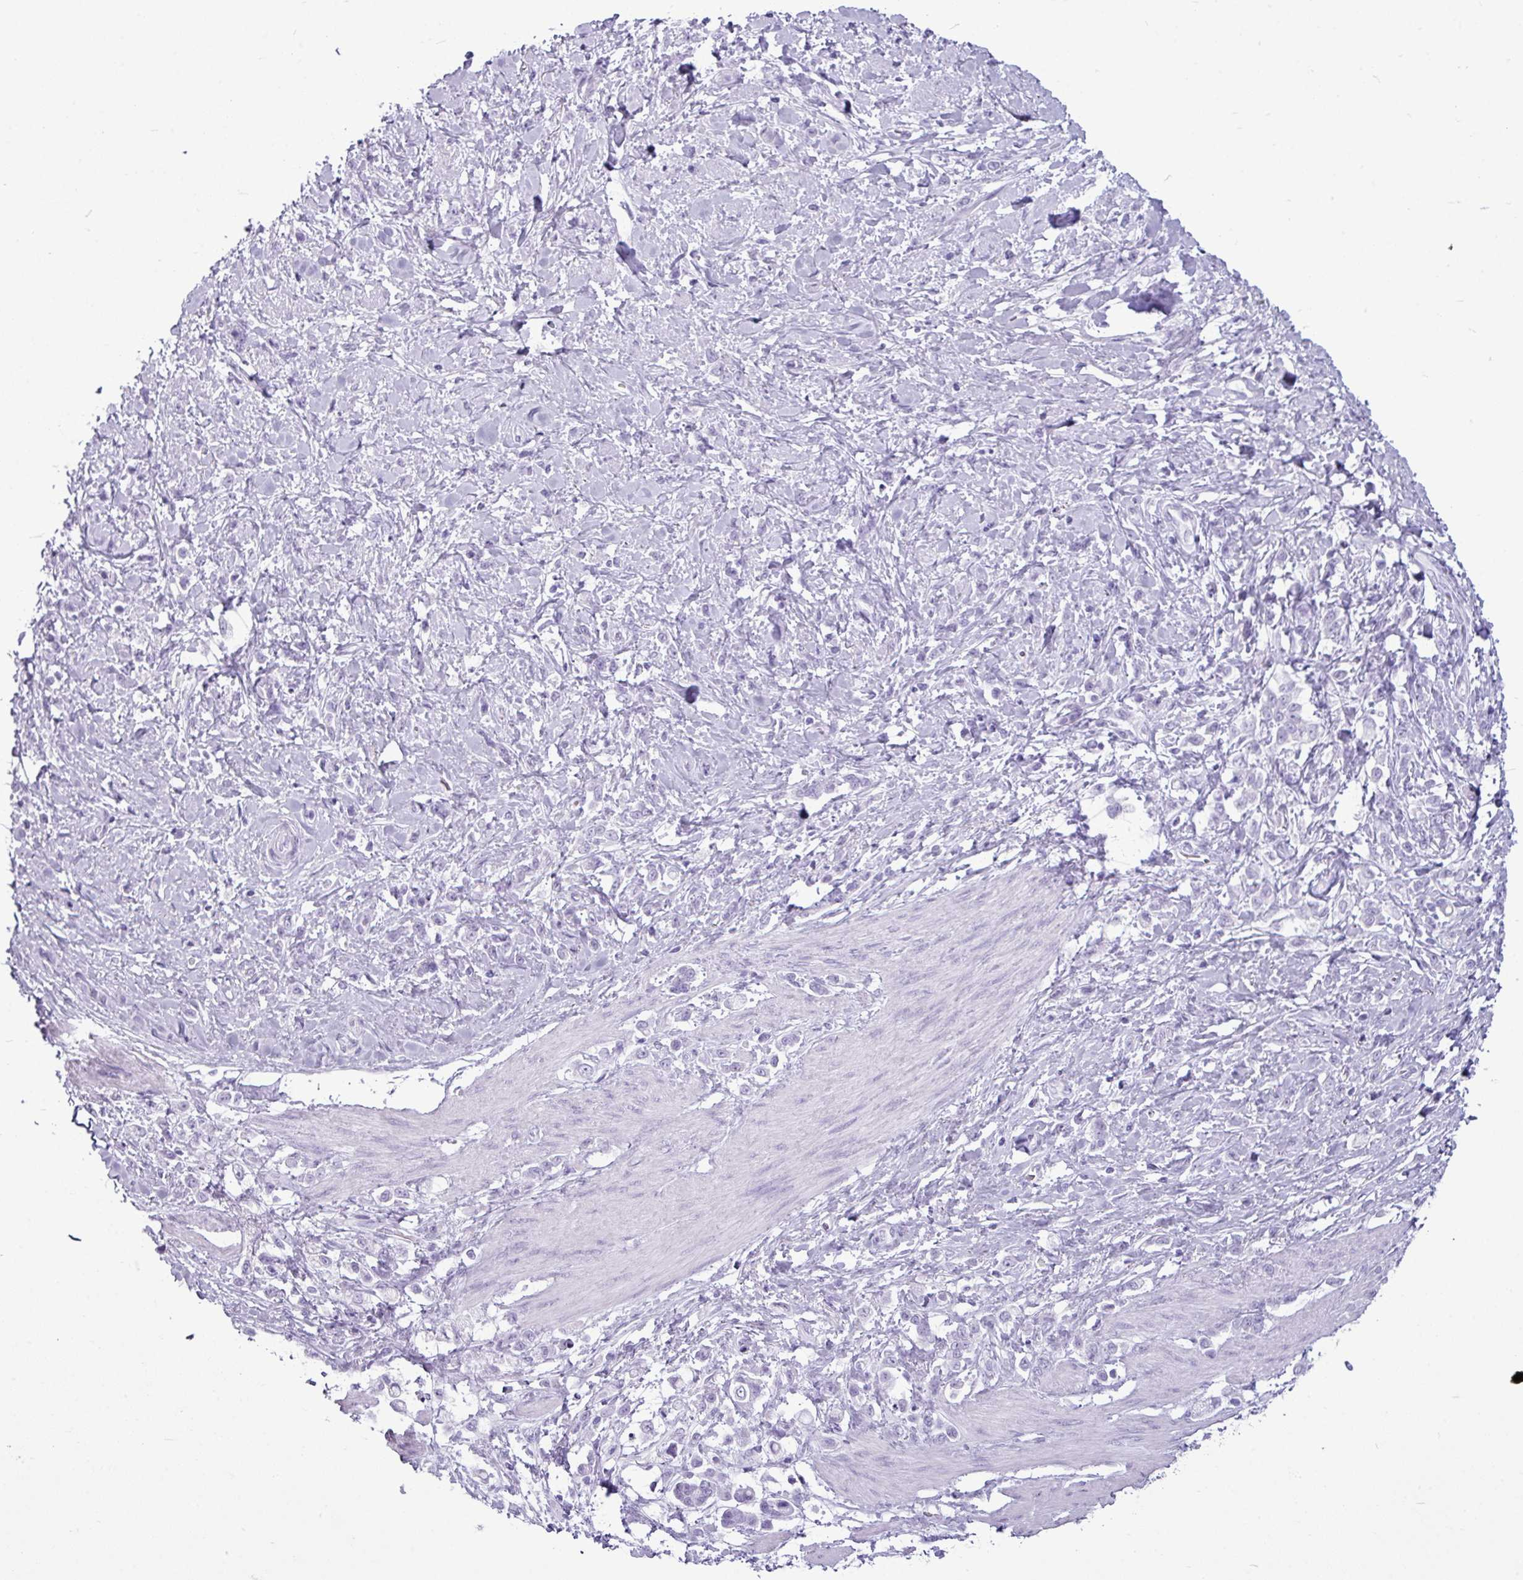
{"staining": {"intensity": "negative", "quantity": "none", "location": "none"}, "tissue": "stomach cancer", "cell_type": "Tumor cells", "image_type": "cancer", "snomed": [{"axis": "morphology", "description": "Adenocarcinoma, NOS"}, {"axis": "topography", "description": "Stomach"}], "caption": "Stomach cancer was stained to show a protein in brown. There is no significant staining in tumor cells.", "gene": "AMY1B", "patient": {"sex": "female", "age": 60}}